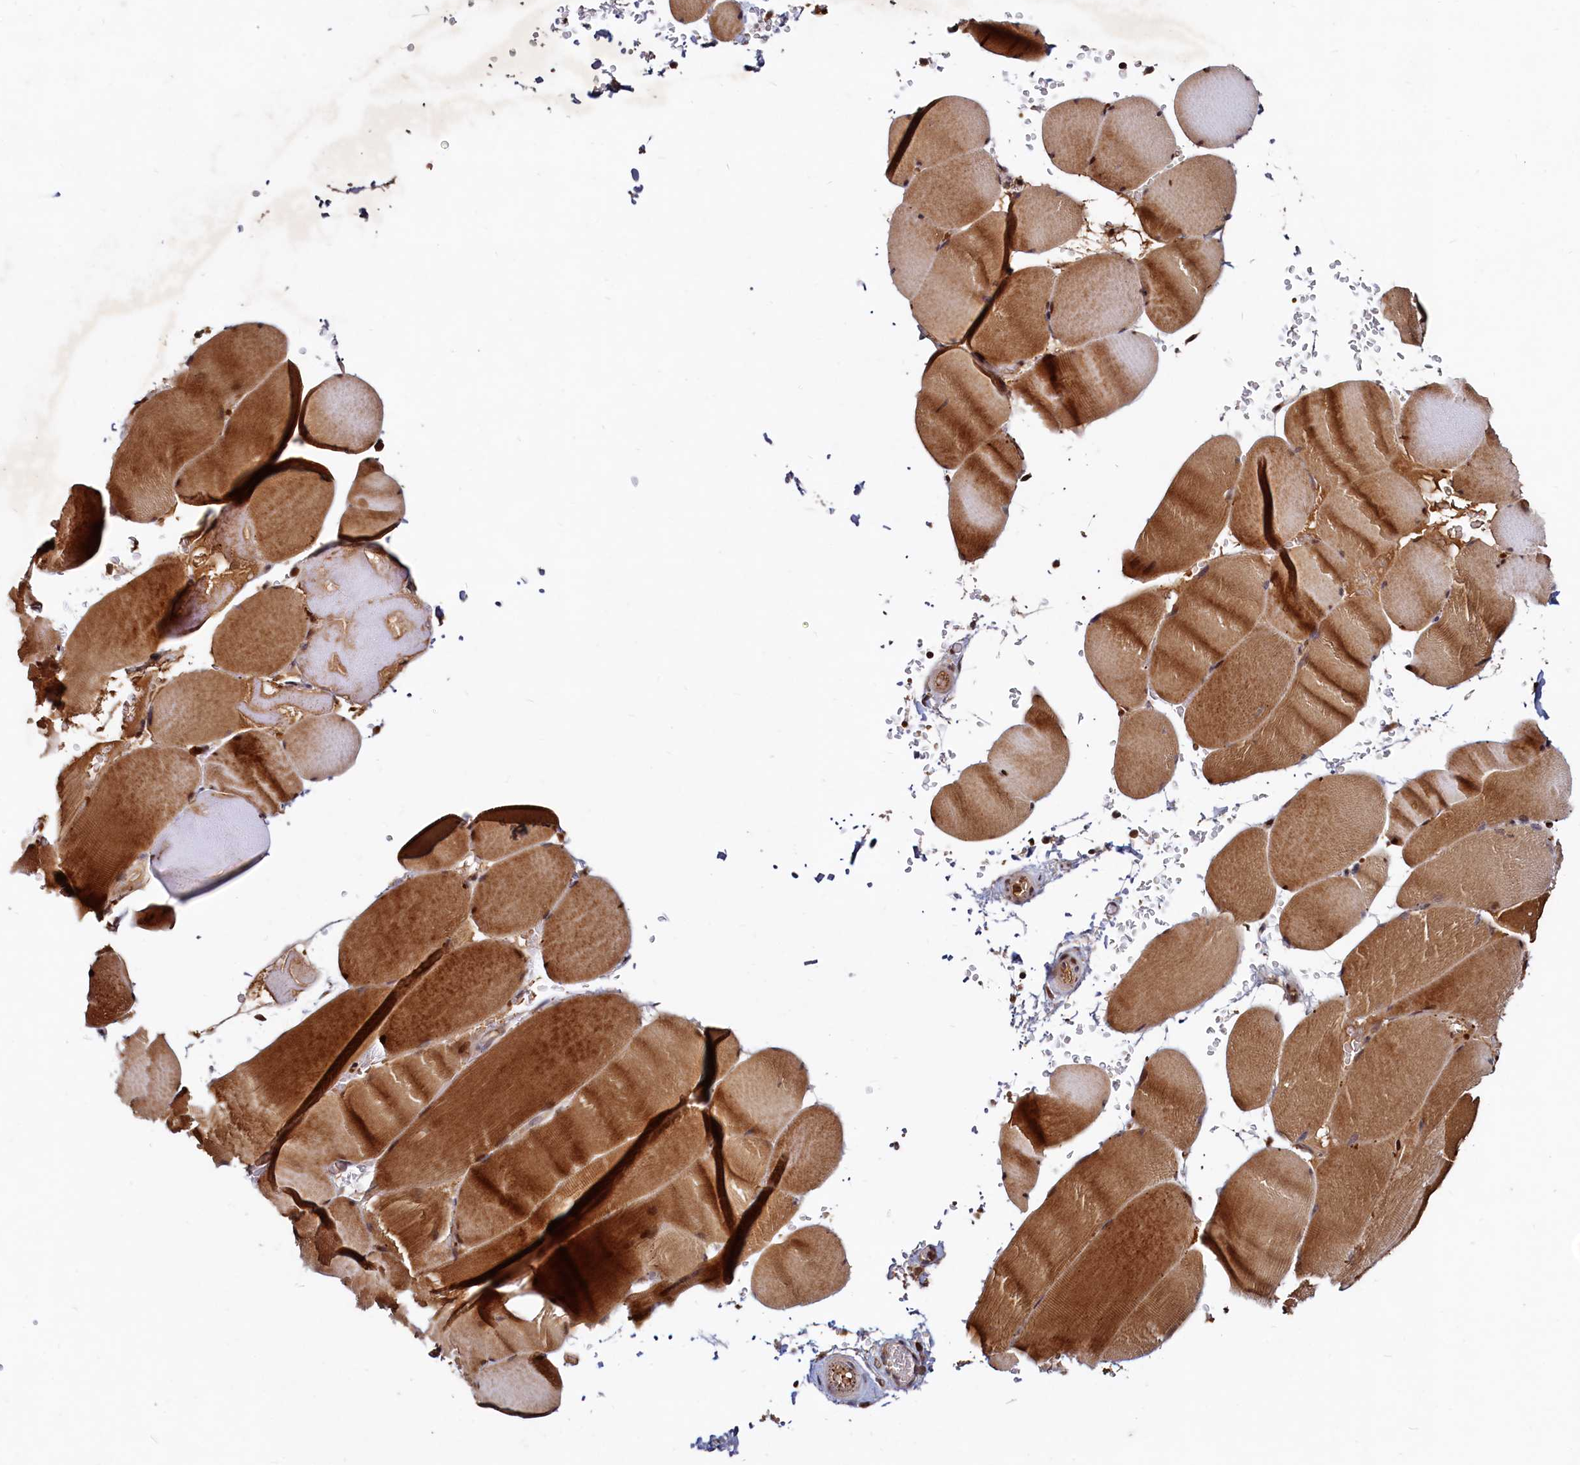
{"staining": {"intensity": "moderate", "quantity": ">75%", "location": "cytoplasmic/membranous,nuclear"}, "tissue": "skeletal muscle", "cell_type": "Myocytes", "image_type": "normal", "snomed": [{"axis": "morphology", "description": "Normal tissue, NOS"}, {"axis": "topography", "description": "Skeletal muscle"}, {"axis": "topography", "description": "Head-Neck"}], "caption": "A brown stain labels moderate cytoplasmic/membranous,nuclear staining of a protein in myocytes of normal skeletal muscle. Immunohistochemistry (ihc) stains the protein in brown and the nuclei are stained blue.", "gene": "TRAPPC4", "patient": {"sex": "male", "age": 66}}